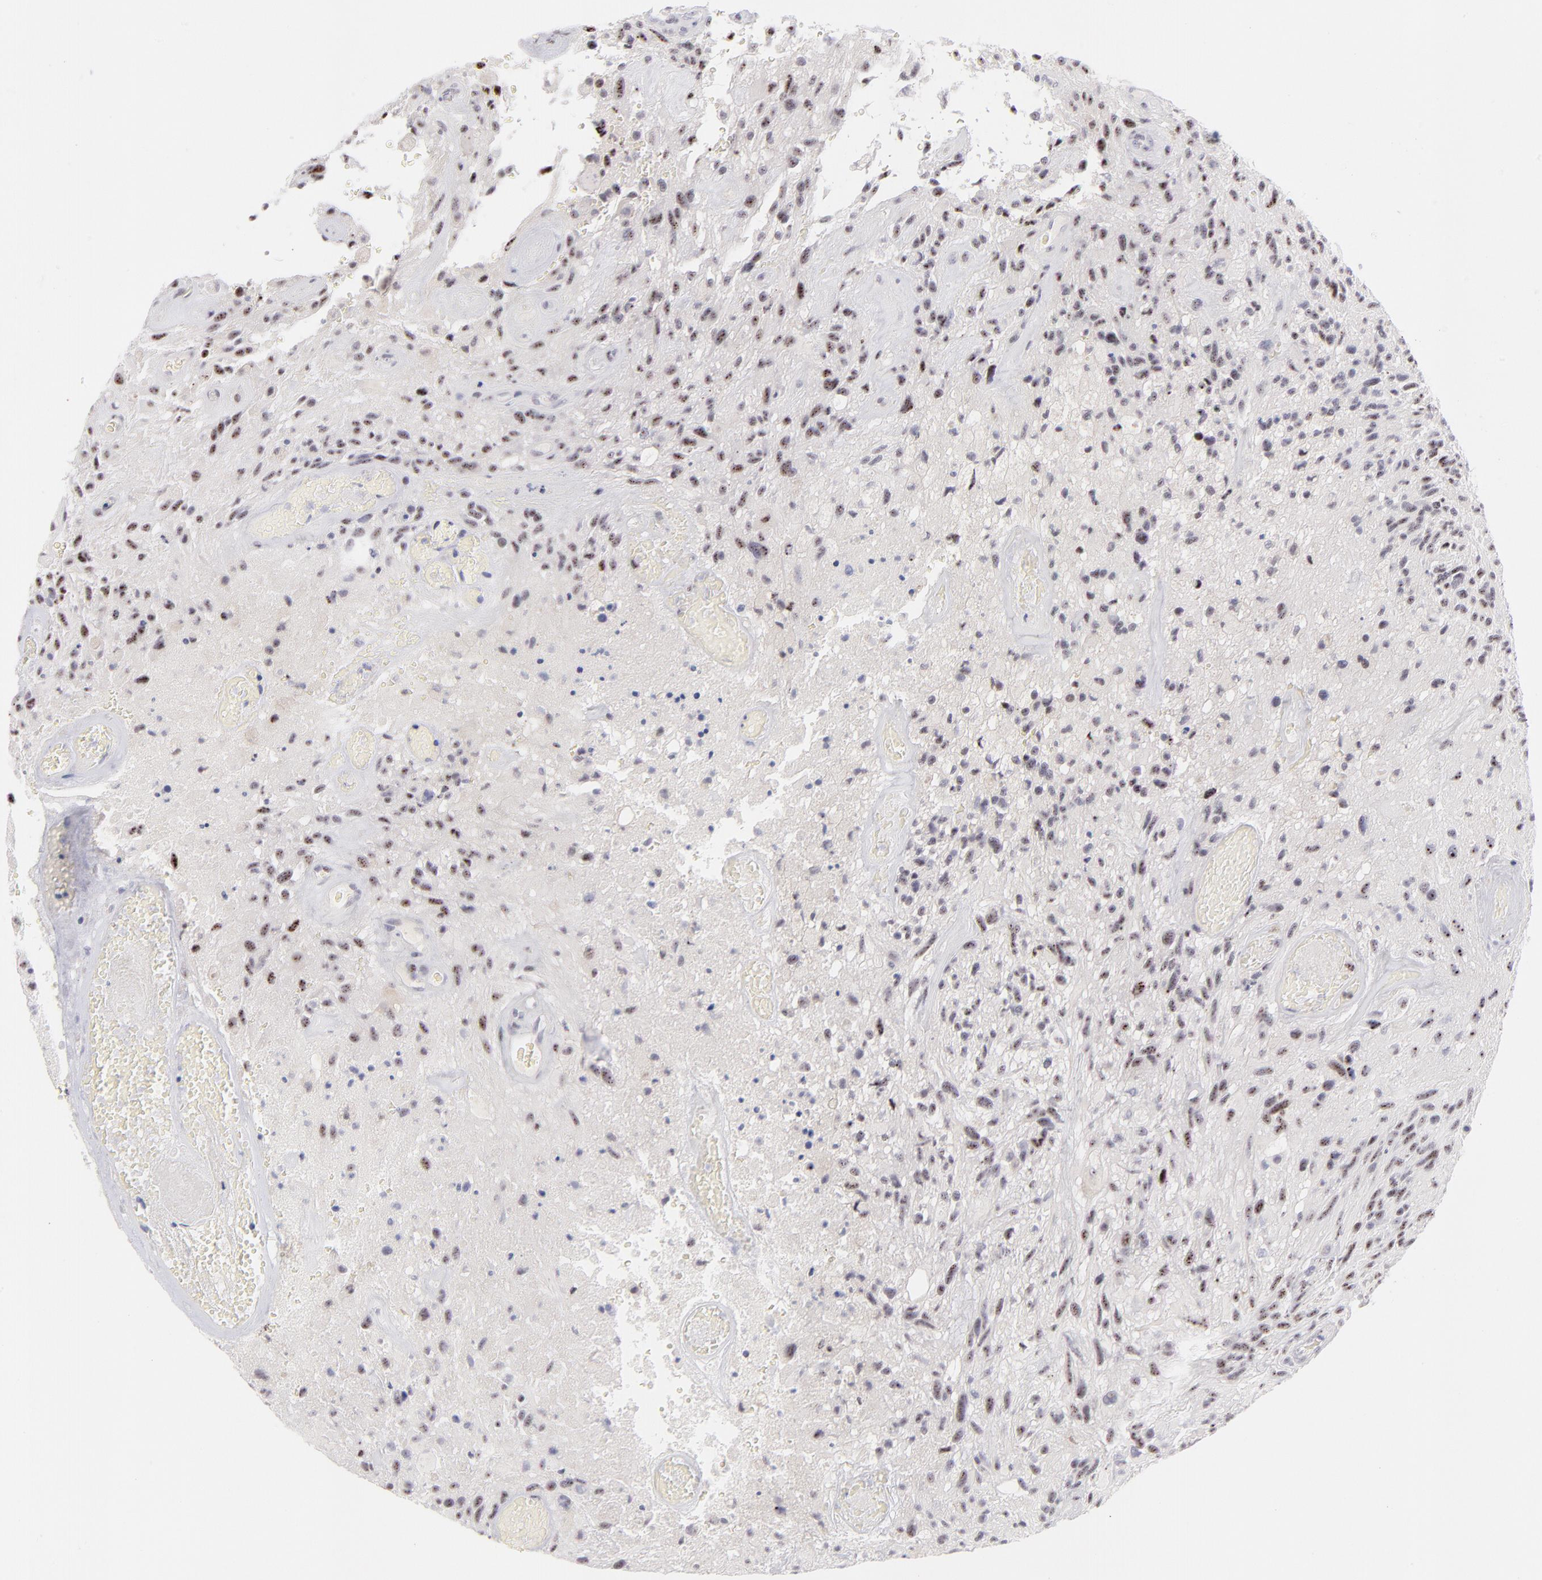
{"staining": {"intensity": "moderate", "quantity": ">75%", "location": "nuclear"}, "tissue": "glioma", "cell_type": "Tumor cells", "image_type": "cancer", "snomed": [{"axis": "morphology", "description": "Normal tissue, NOS"}, {"axis": "morphology", "description": "Glioma, malignant, High grade"}, {"axis": "topography", "description": "Cerebral cortex"}], "caption": "Brown immunohistochemical staining in glioma reveals moderate nuclear positivity in about >75% of tumor cells. (DAB = brown stain, brightfield microscopy at high magnification).", "gene": "CDC25C", "patient": {"sex": "male", "age": 75}}